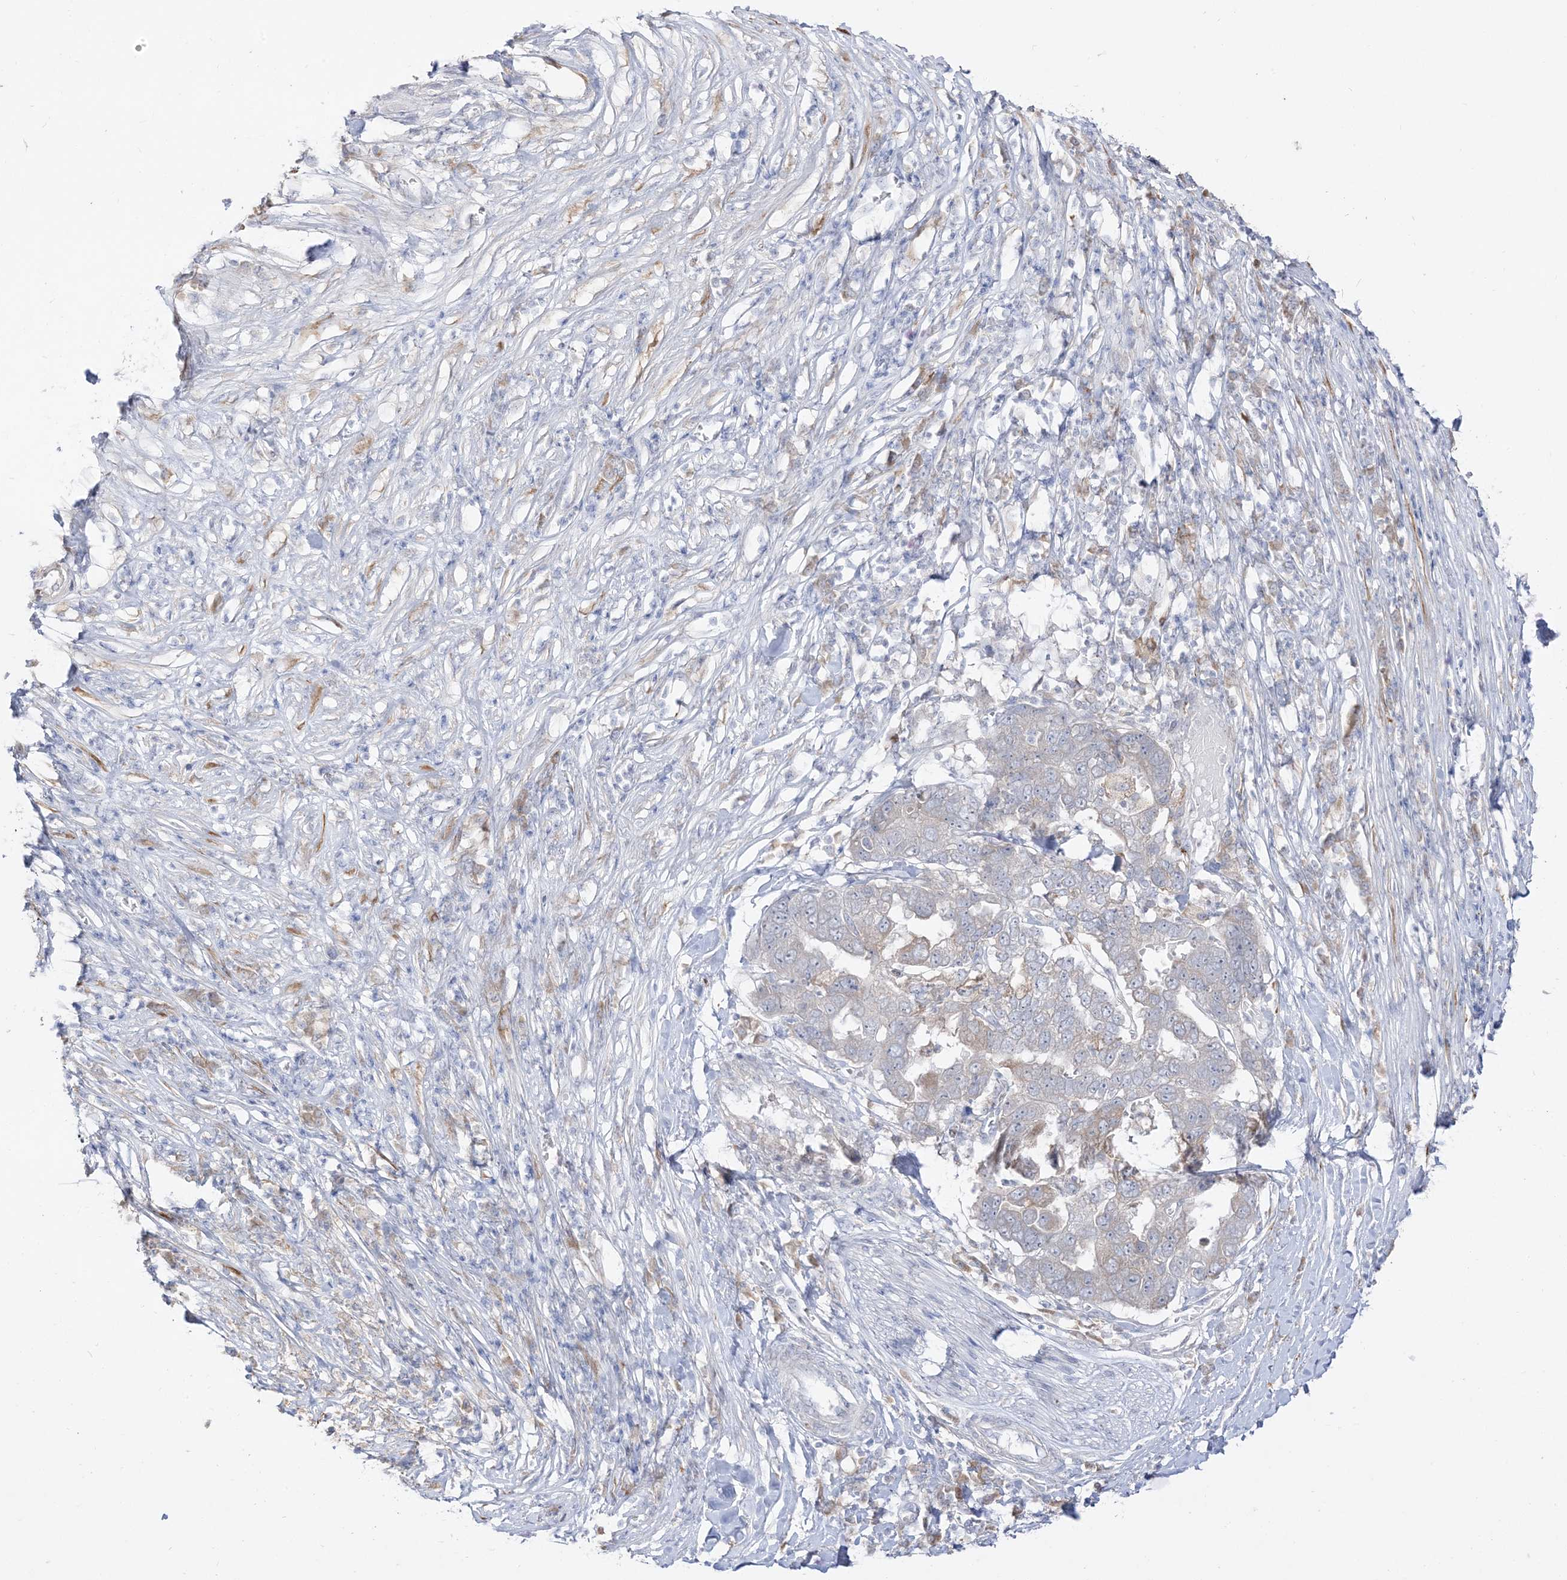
{"staining": {"intensity": "moderate", "quantity": "<25%", "location": "cytoplasmic/membranous"}, "tissue": "pancreatic cancer", "cell_type": "Tumor cells", "image_type": "cancer", "snomed": [{"axis": "morphology", "description": "Adenocarcinoma, NOS"}, {"axis": "topography", "description": "Pancreas"}], "caption": "A photomicrograph showing moderate cytoplasmic/membranous expression in approximately <25% of tumor cells in adenocarcinoma (pancreatic), as visualized by brown immunohistochemical staining.", "gene": "LOXL3", "patient": {"sex": "female", "age": 61}}